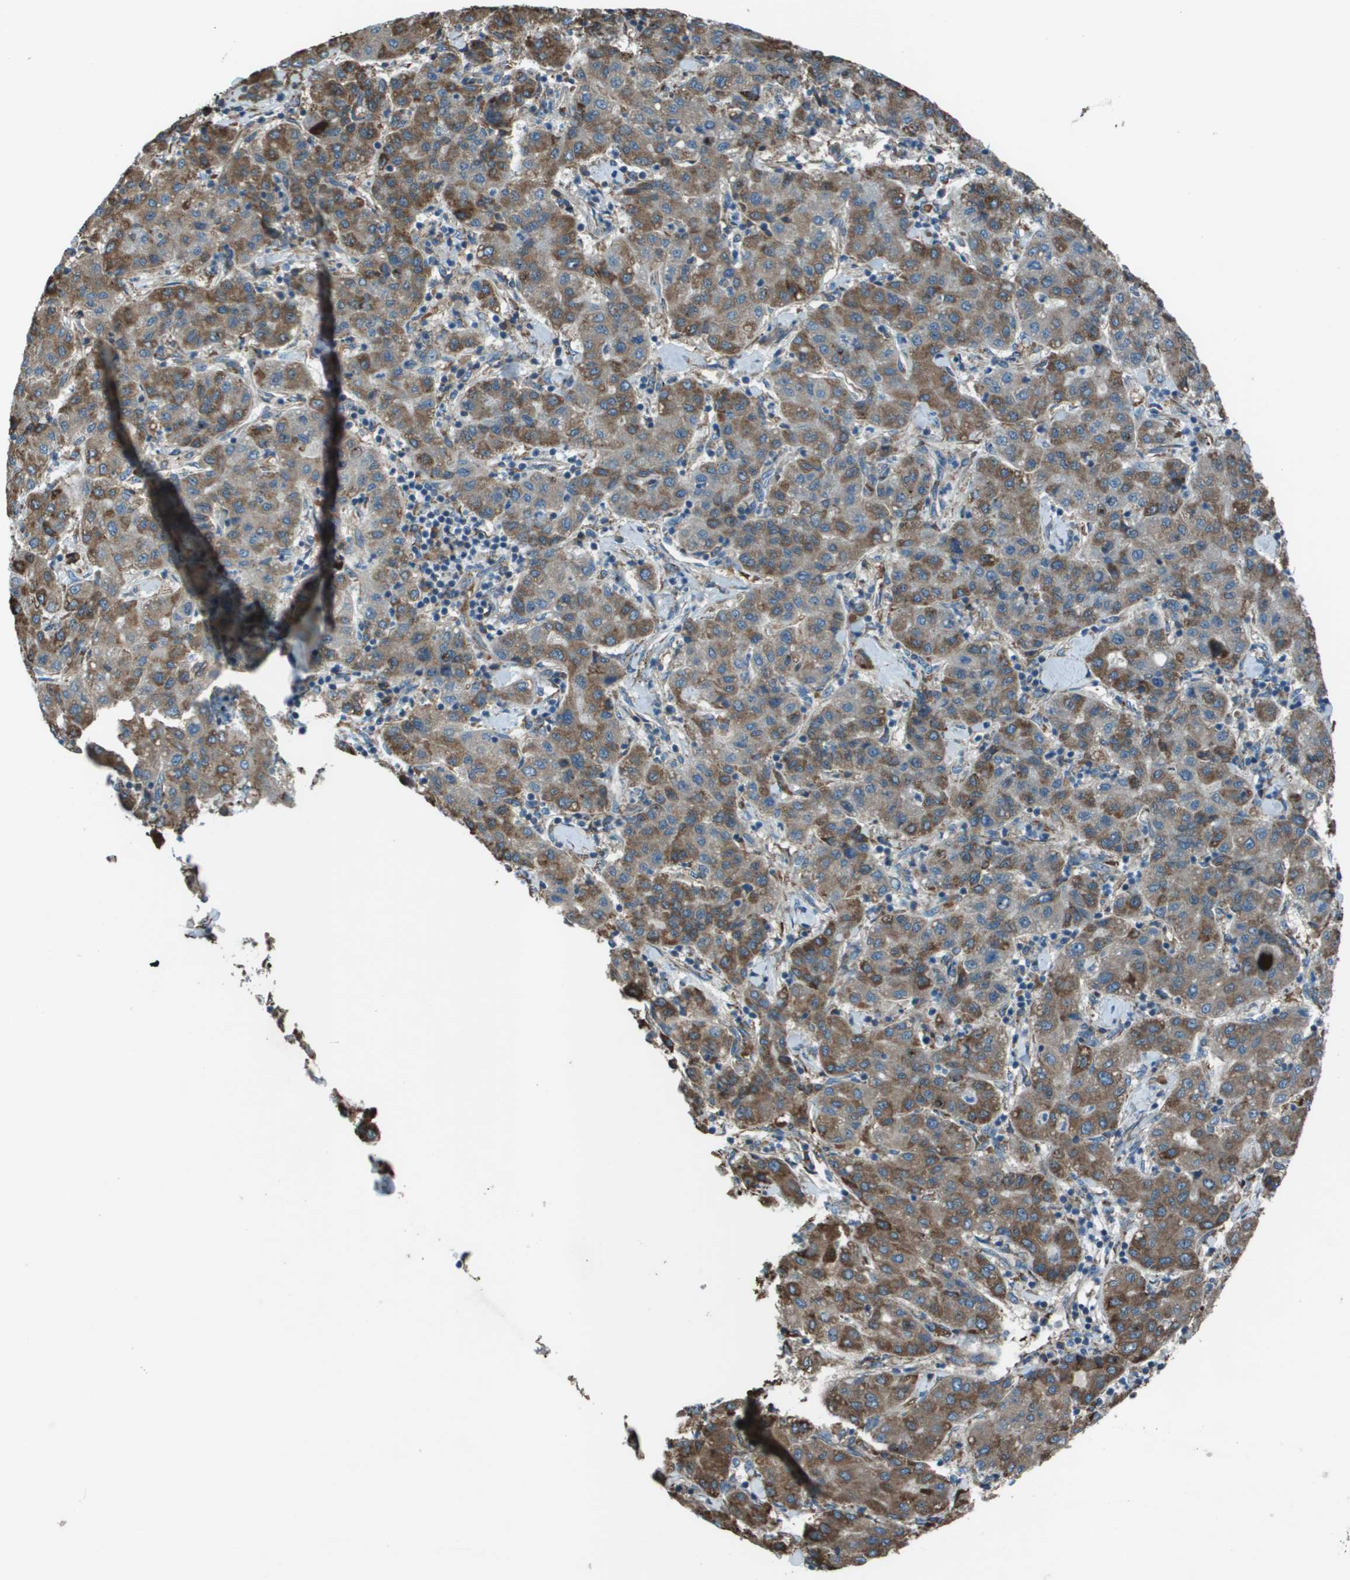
{"staining": {"intensity": "moderate", "quantity": ">75%", "location": "cytoplasmic/membranous"}, "tissue": "liver cancer", "cell_type": "Tumor cells", "image_type": "cancer", "snomed": [{"axis": "morphology", "description": "Carcinoma, Hepatocellular, NOS"}, {"axis": "topography", "description": "Liver"}], "caption": "Tumor cells demonstrate moderate cytoplasmic/membranous positivity in about >75% of cells in hepatocellular carcinoma (liver).", "gene": "UTS2", "patient": {"sex": "male", "age": 65}}